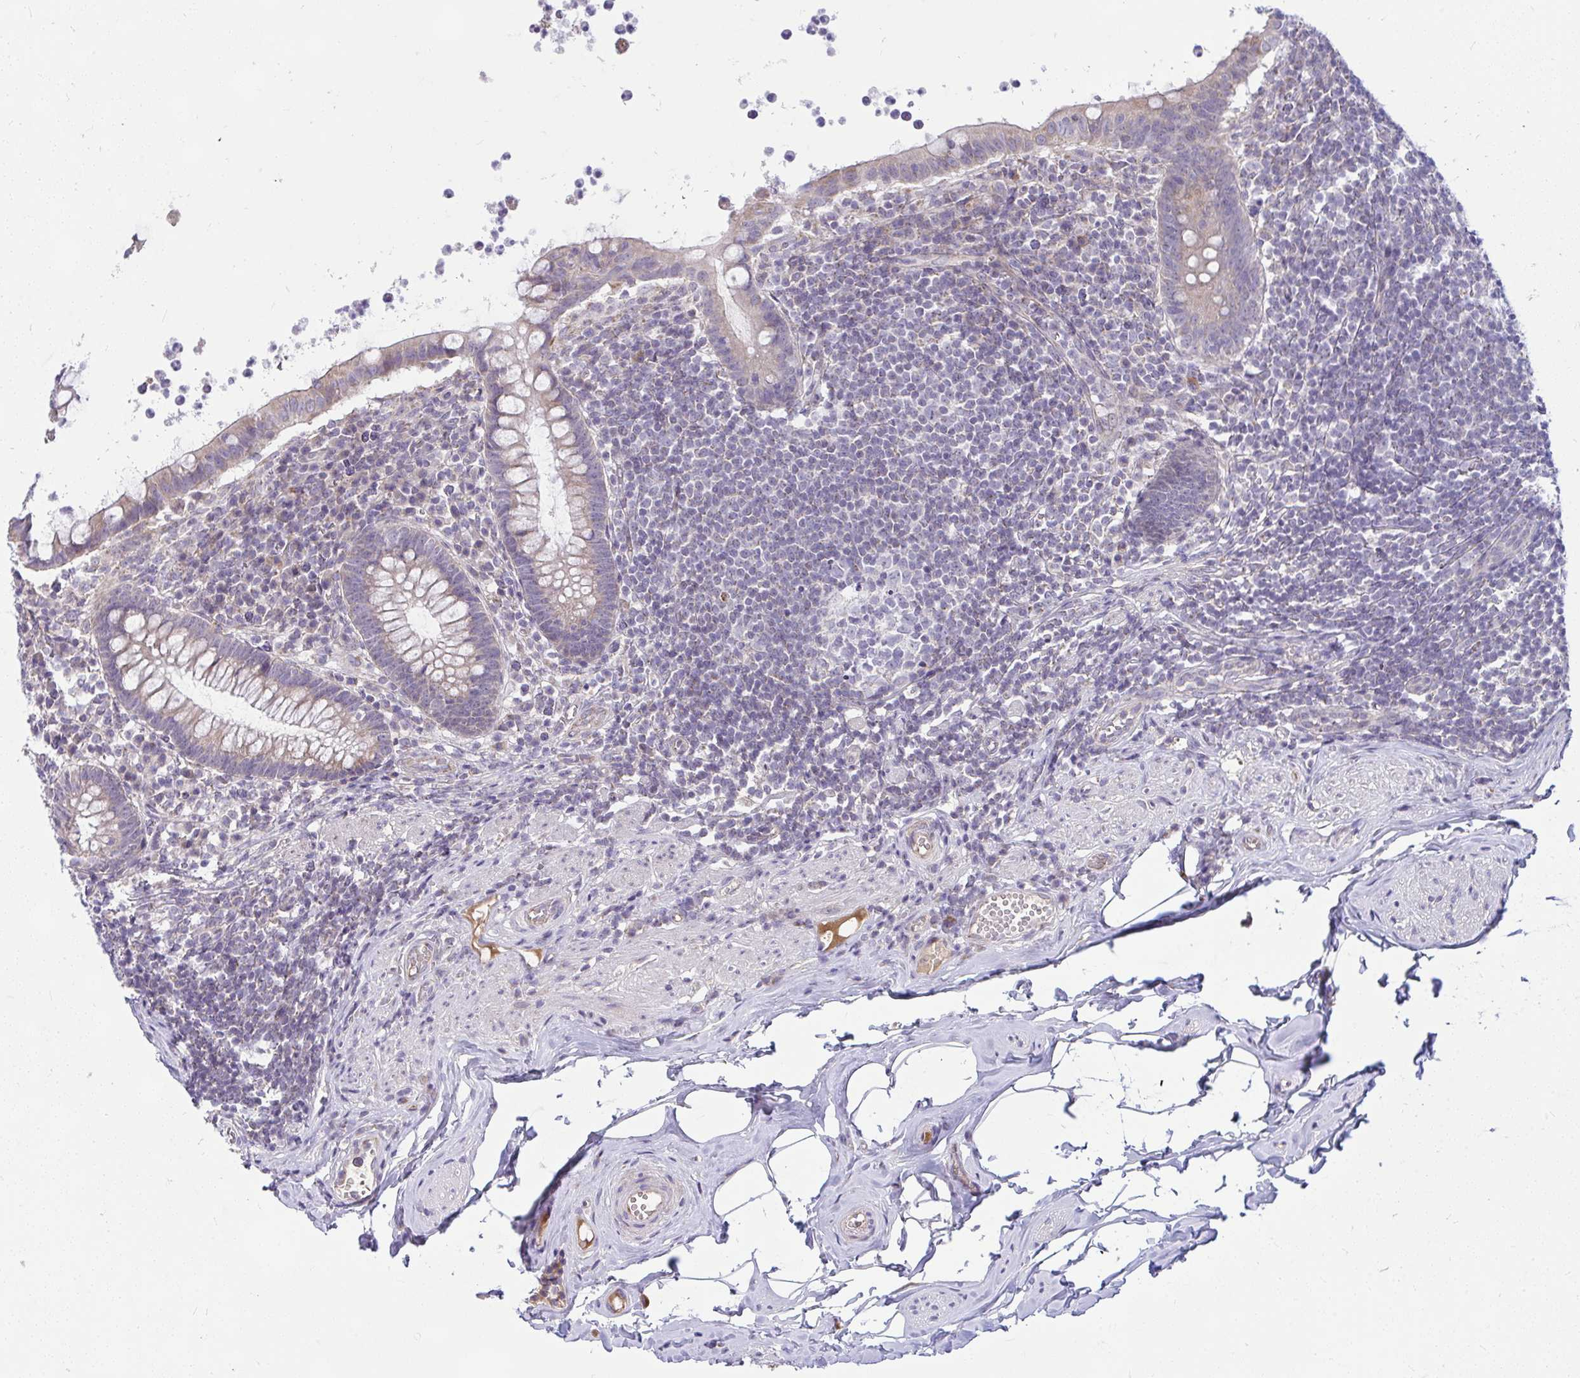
{"staining": {"intensity": "weak", "quantity": ">75%", "location": "cytoplasmic/membranous"}, "tissue": "appendix", "cell_type": "Glandular cells", "image_type": "normal", "snomed": [{"axis": "morphology", "description": "Normal tissue, NOS"}, {"axis": "topography", "description": "Appendix"}], "caption": "Approximately >75% of glandular cells in unremarkable appendix demonstrate weak cytoplasmic/membranous protein staining as visualized by brown immunohistochemical staining.", "gene": "CEP63", "patient": {"sex": "female", "age": 56}}